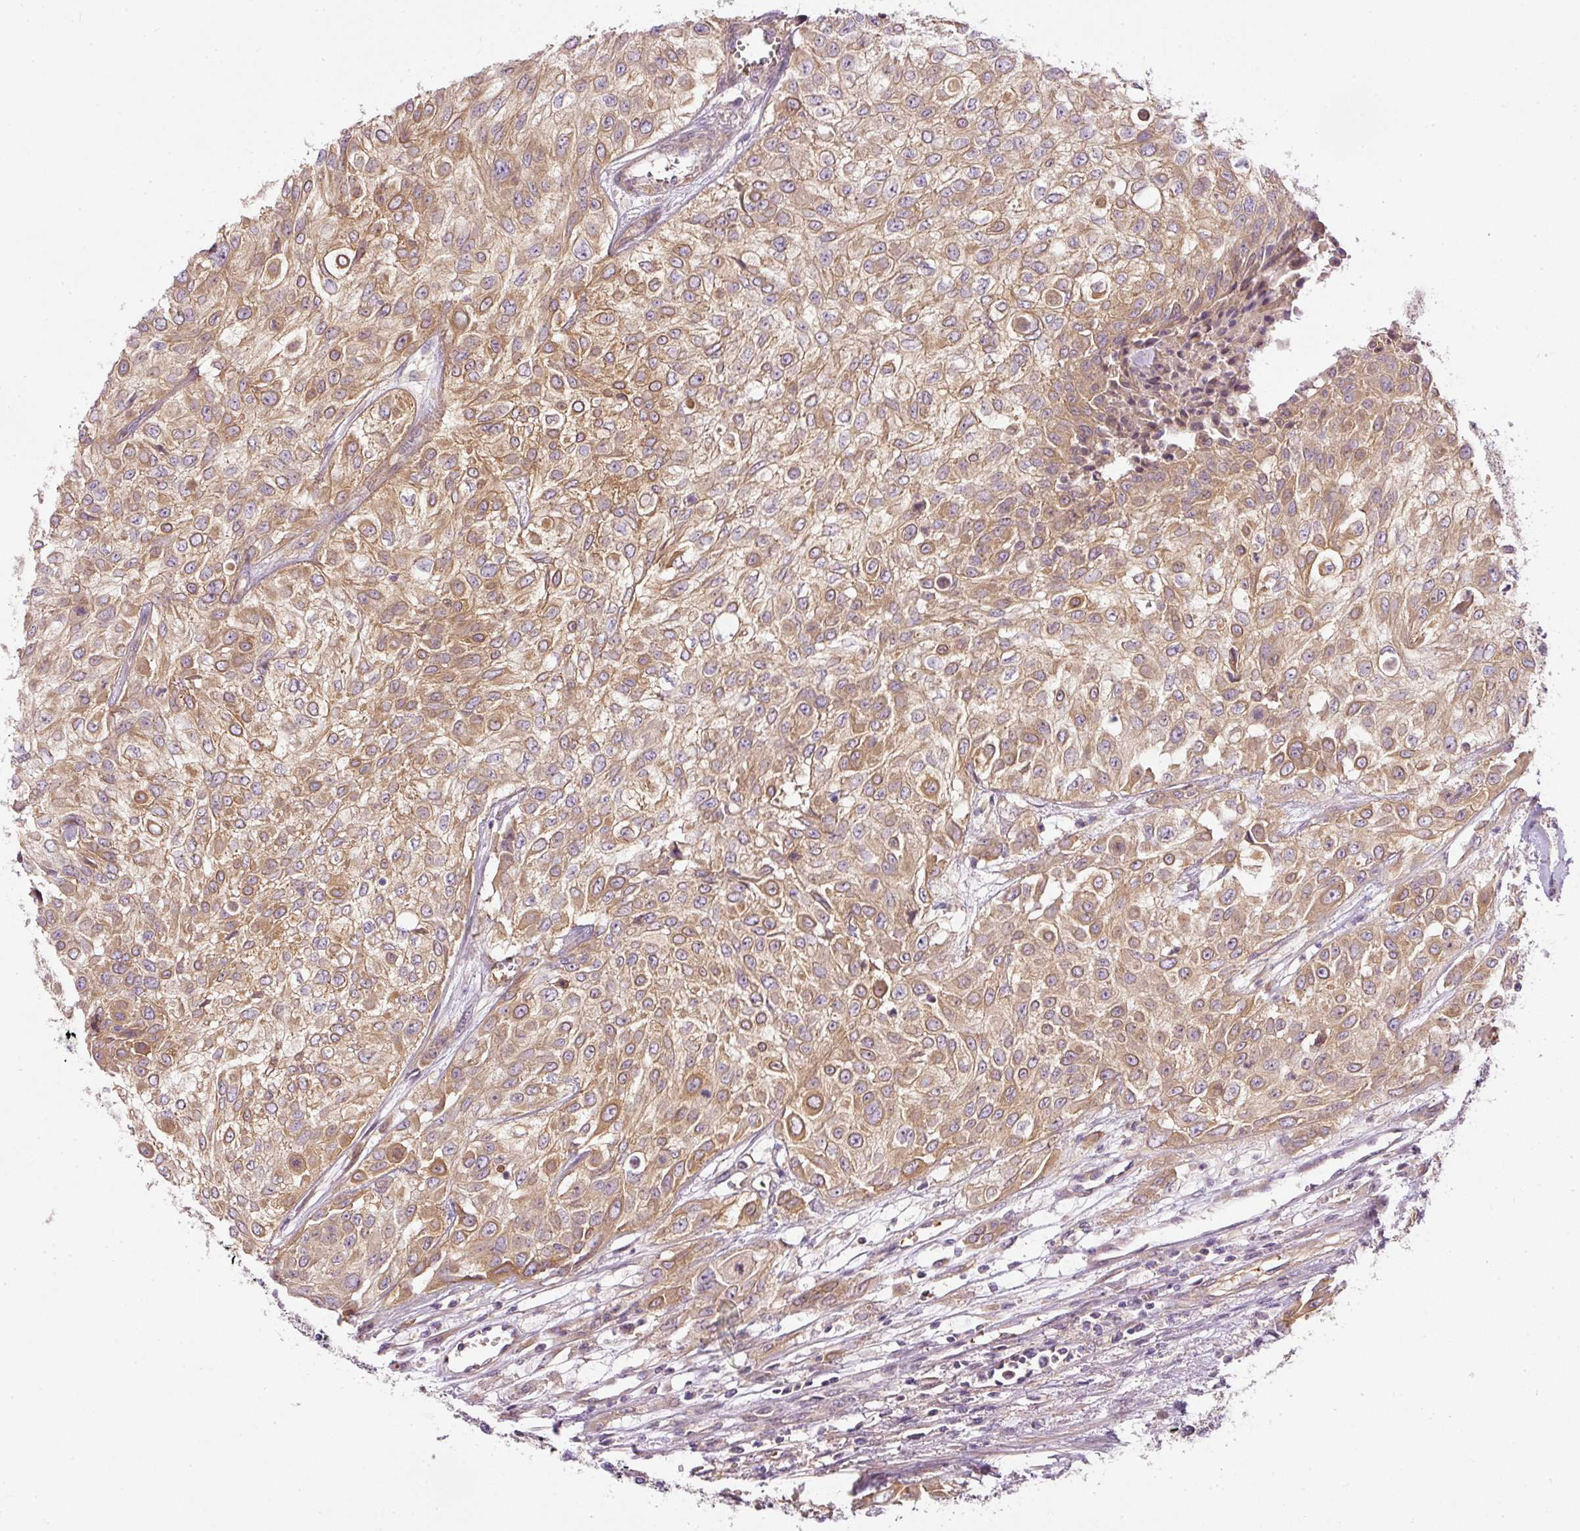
{"staining": {"intensity": "moderate", "quantity": ">75%", "location": "cytoplasmic/membranous"}, "tissue": "urothelial cancer", "cell_type": "Tumor cells", "image_type": "cancer", "snomed": [{"axis": "morphology", "description": "Urothelial carcinoma, High grade"}, {"axis": "topography", "description": "Urinary bladder"}], "caption": "The micrograph exhibits staining of urothelial cancer, revealing moderate cytoplasmic/membranous protein positivity (brown color) within tumor cells.", "gene": "TBC1D2B", "patient": {"sex": "male", "age": 57}}